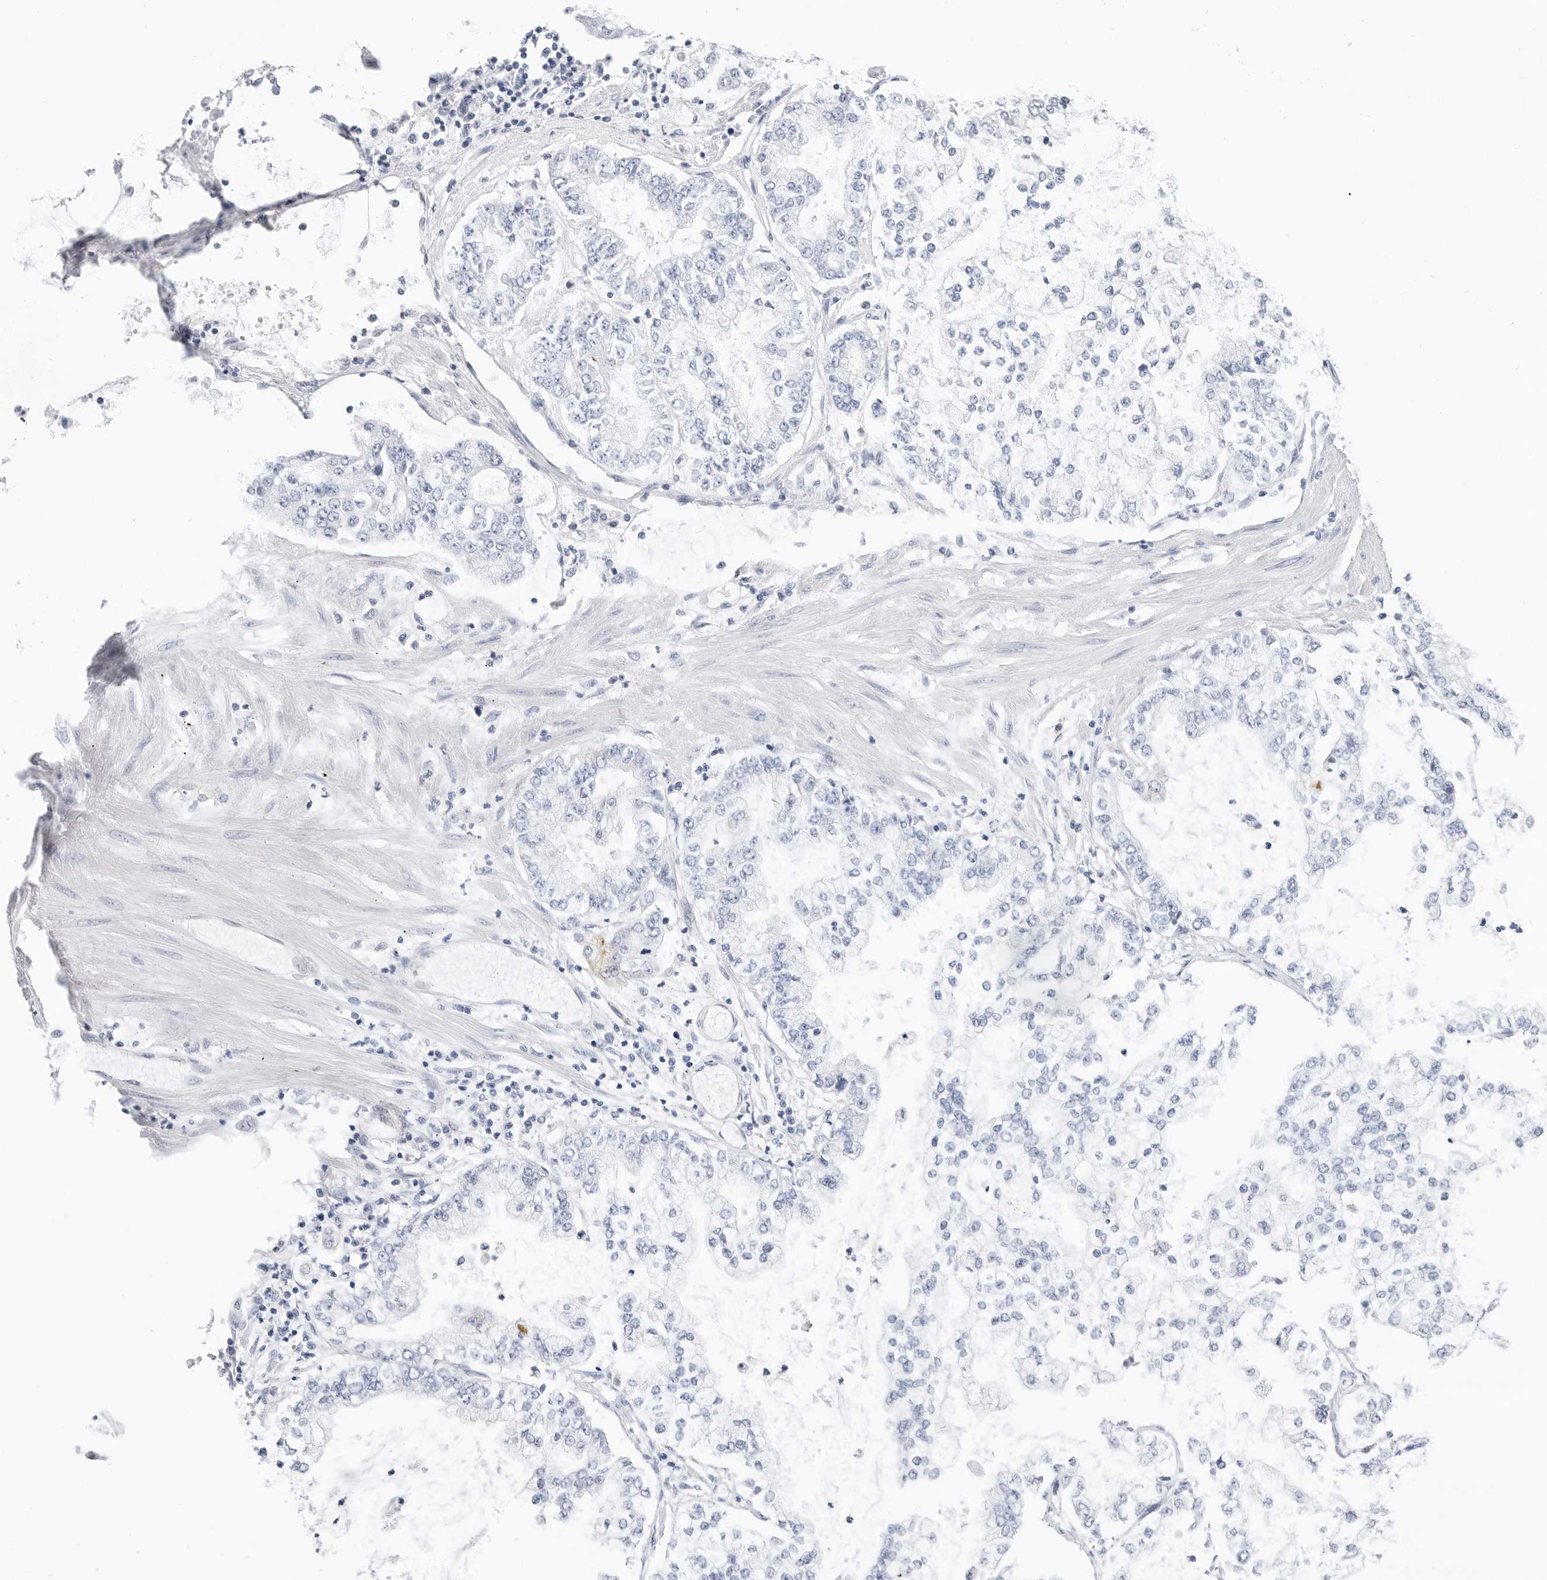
{"staining": {"intensity": "negative", "quantity": "none", "location": "none"}, "tissue": "stomach cancer", "cell_type": "Tumor cells", "image_type": "cancer", "snomed": [{"axis": "morphology", "description": "Adenocarcinoma, NOS"}, {"axis": "topography", "description": "Stomach"}], "caption": "Photomicrograph shows no protein positivity in tumor cells of stomach cancer tissue. (DAB (3,3'-diaminobenzidine) IHC, high magnification).", "gene": "SLC19A1", "patient": {"sex": "male", "age": 76}}